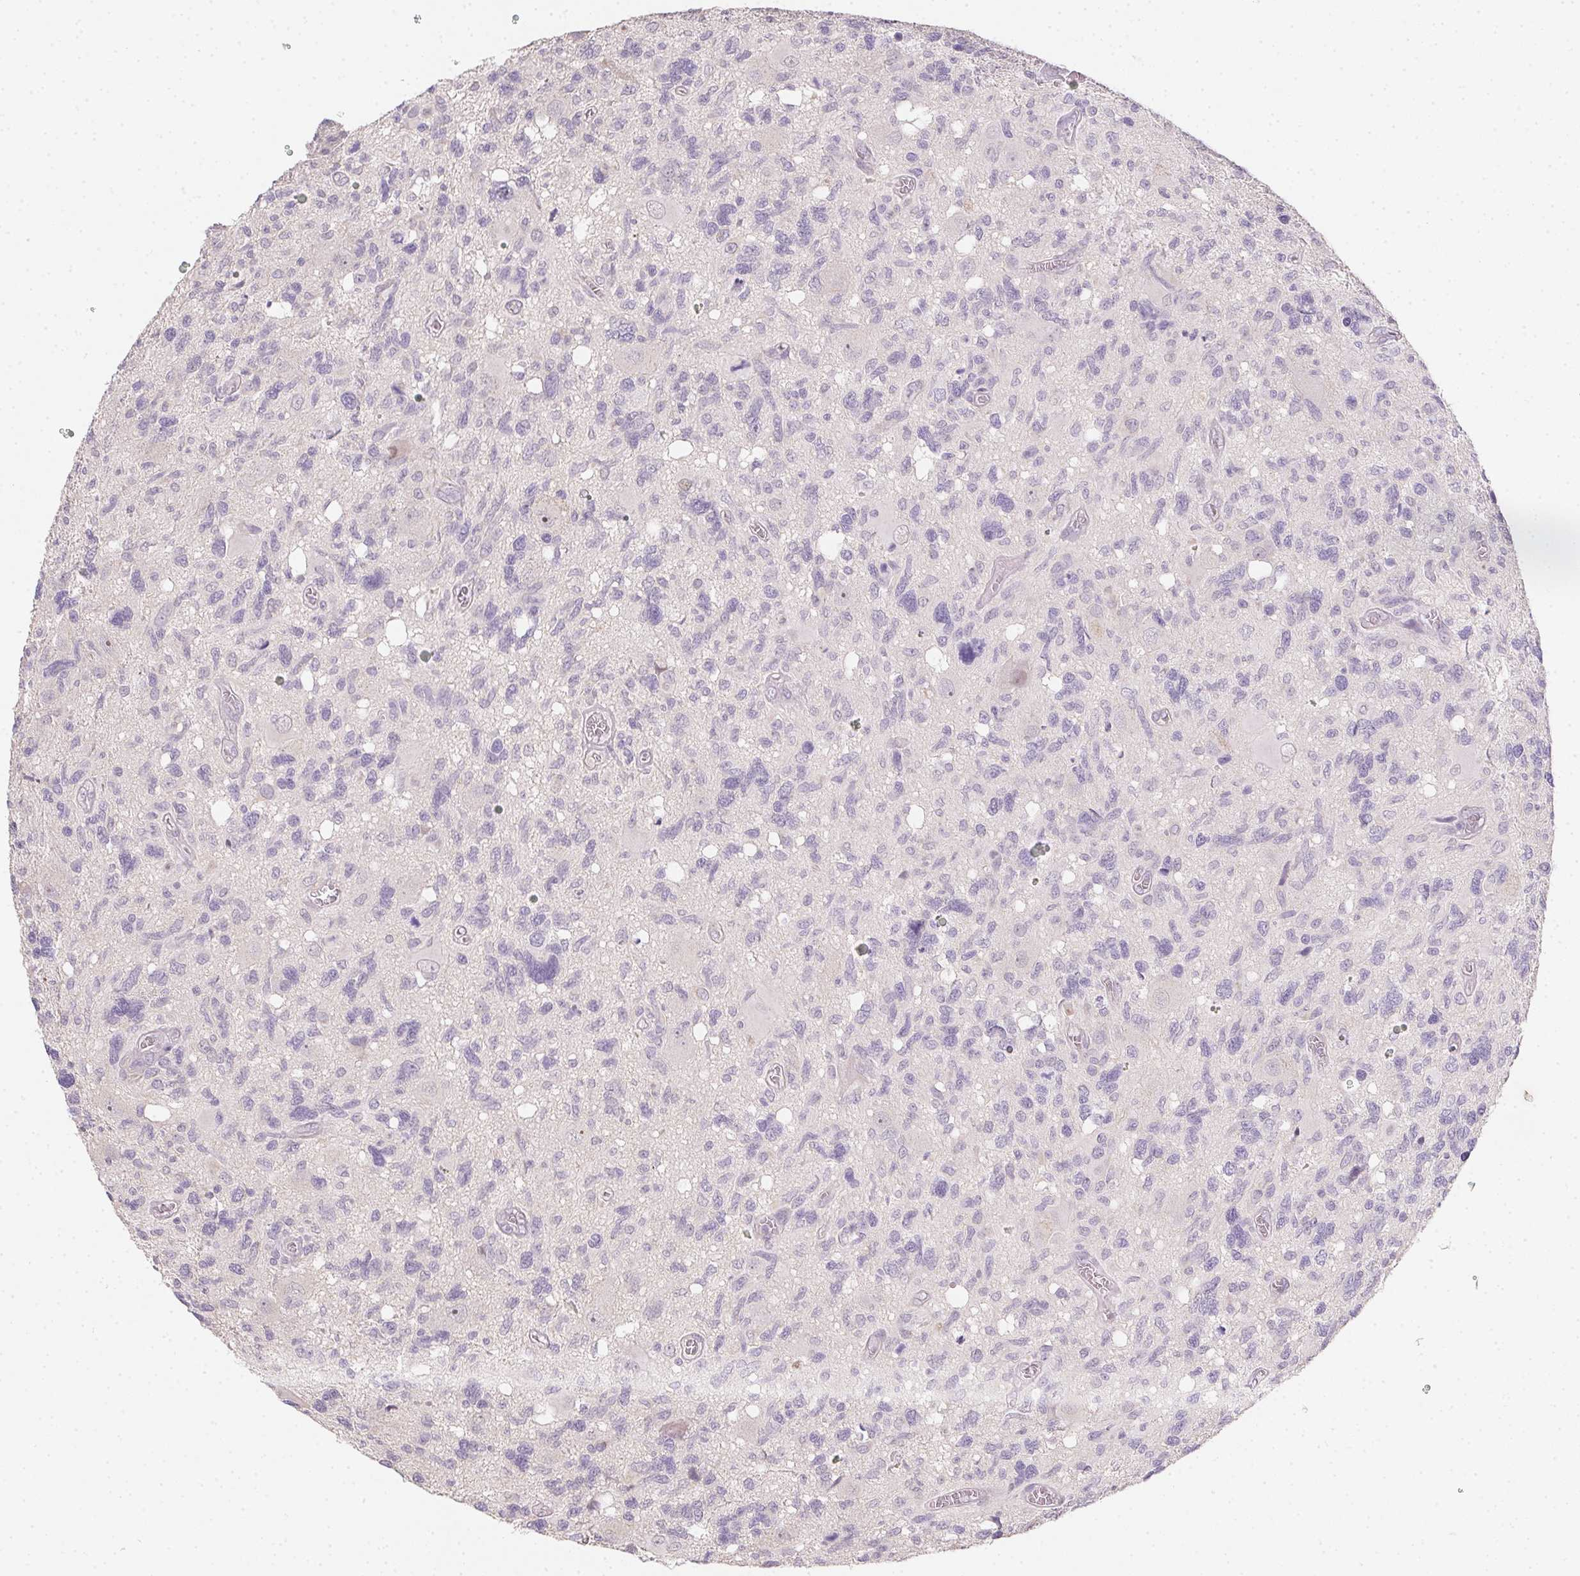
{"staining": {"intensity": "negative", "quantity": "none", "location": "none"}, "tissue": "glioma", "cell_type": "Tumor cells", "image_type": "cancer", "snomed": [{"axis": "morphology", "description": "Glioma, malignant, High grade"}, {"axis": "topography", "description": "Brain"}], "caption": "High power microscopy image of an IHC histopathology image of glioma, revealing no significant positivity in tumor cells.", "gene": "ZBBX", "patient": {"sex": "male", "age": 49}}